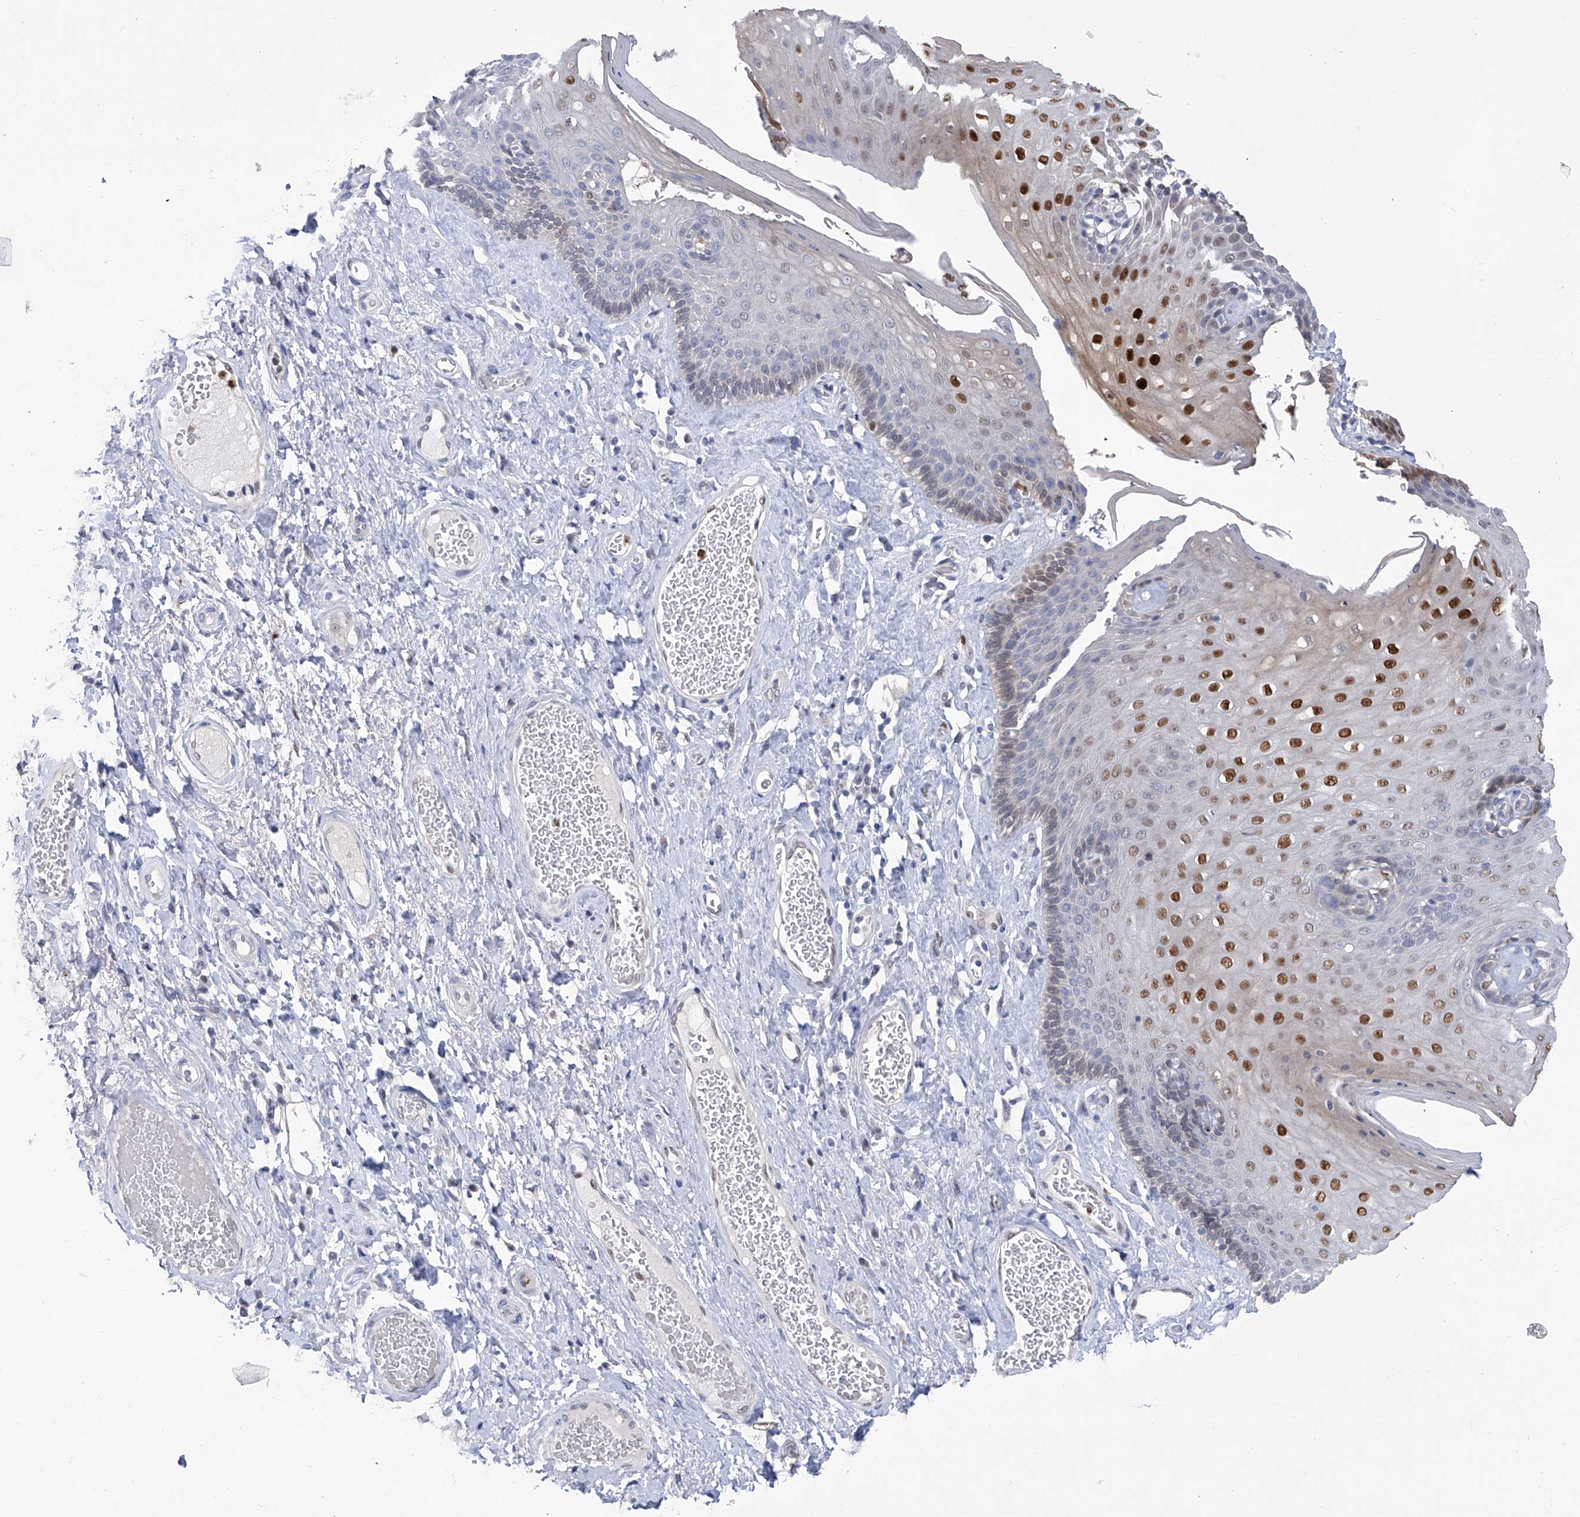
{"staining": {"intensity": "strong", "quantity": "25%-75%", "location": "nuclear"}, "tissue": "skin", "cell_type": "Epidermal cells", "image_type": "normal", "snomed": [{"axis": "morphology", "description": "Normal tissue, NOS"}, {"axis": "topography", "description": "Anal"}], "caption": "Protein expression analysis of benign skin shows strong nuclear expression in about 25%-75% of epidermal cells.", "gene": "PHF20", "patient": {"sex": "male", "age": 69}}